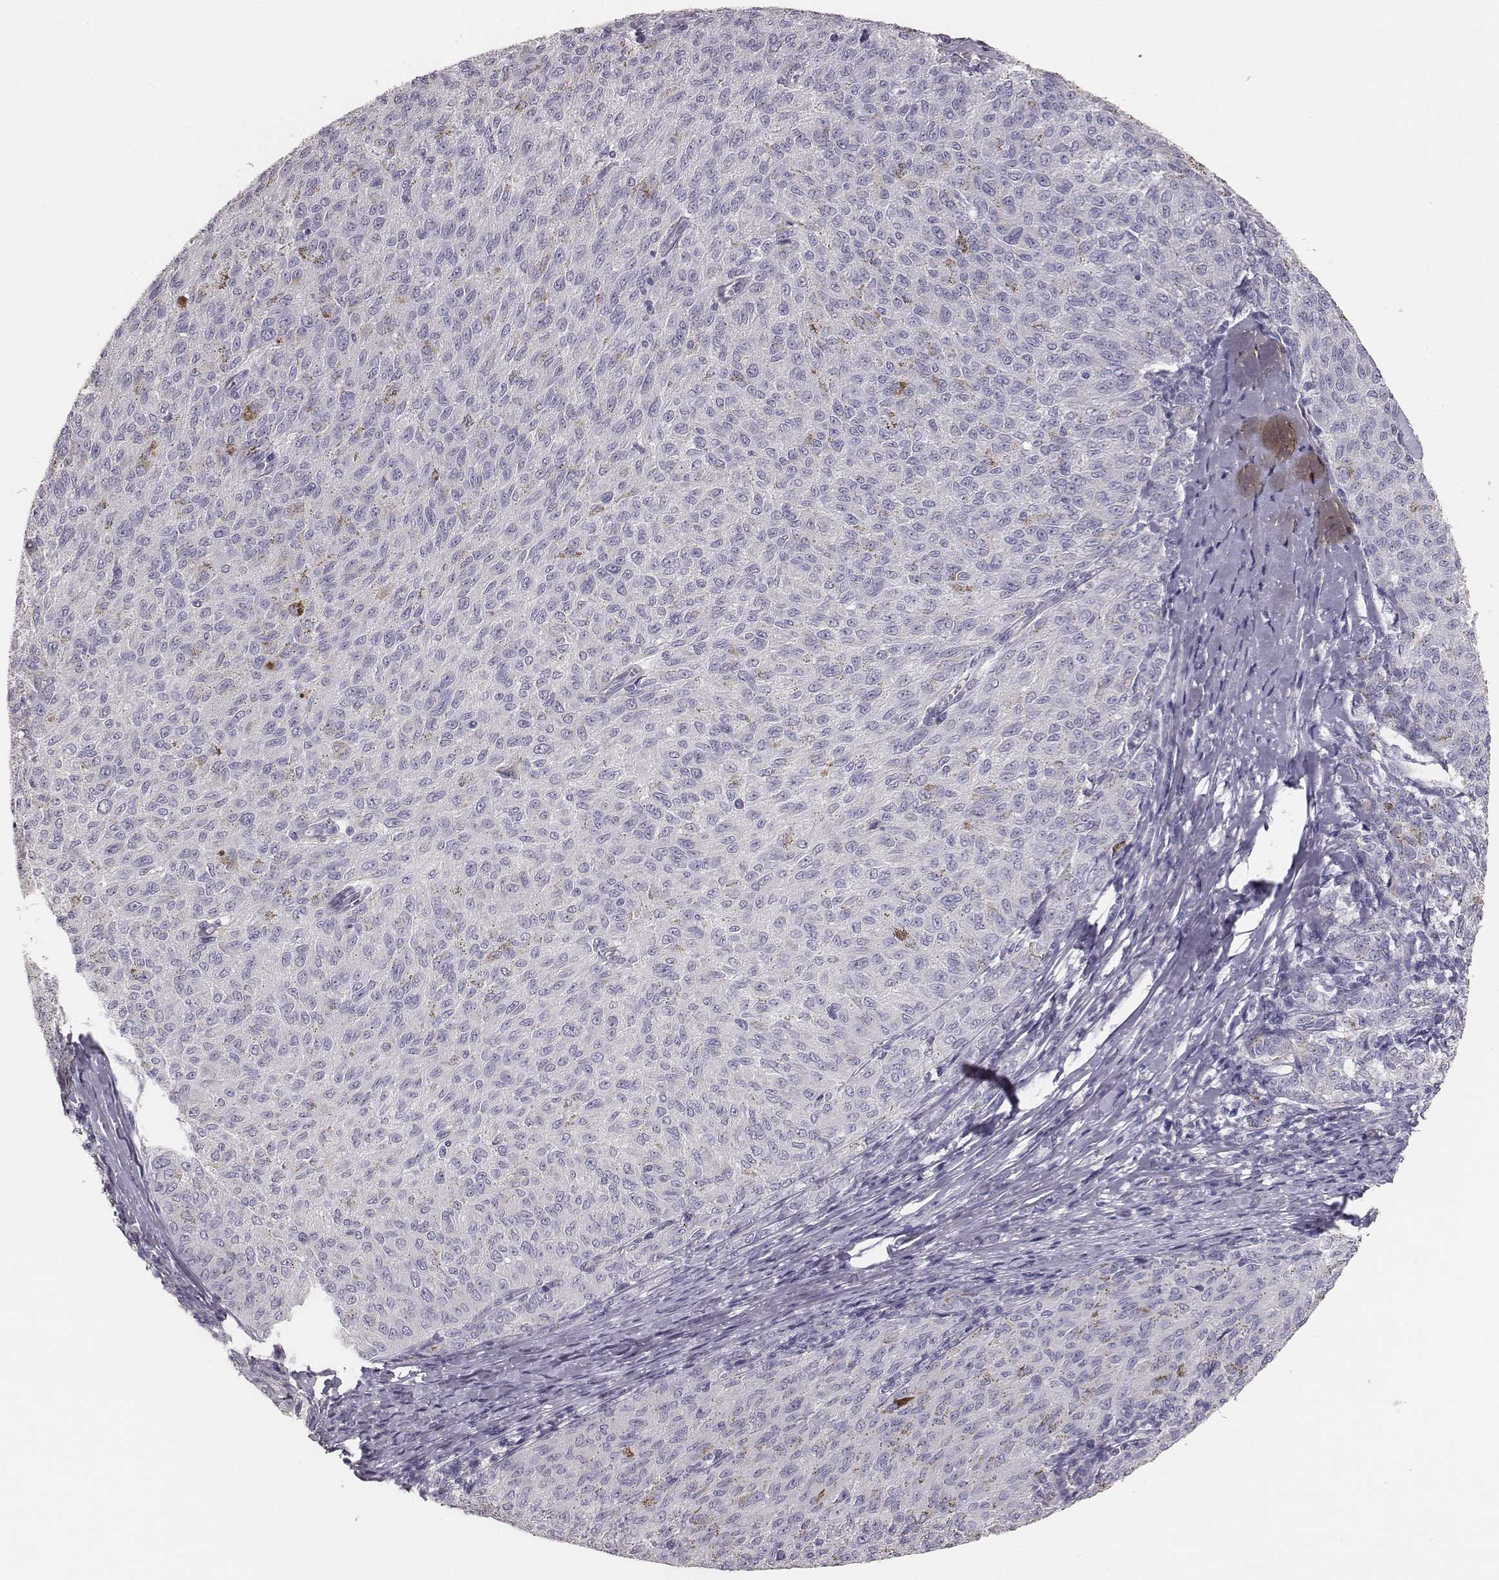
{"staining": {"intensity": "negative", "quantity": "none", "location": "none"}, "tissue": "melanoma", "cell_type": "Tumor cells", "image_type": "cancer", "snomed": [{"axis": "morphology", "description": "Malignant melanoma, NOS"}, {"axis": "topography", "description": "Skin"}], "caption": "Protein analysis of melanoma exhibits no significant positivity in tumor cells.", "gene": "MYH6", "patient": {"sex": "female", "age": 72}}